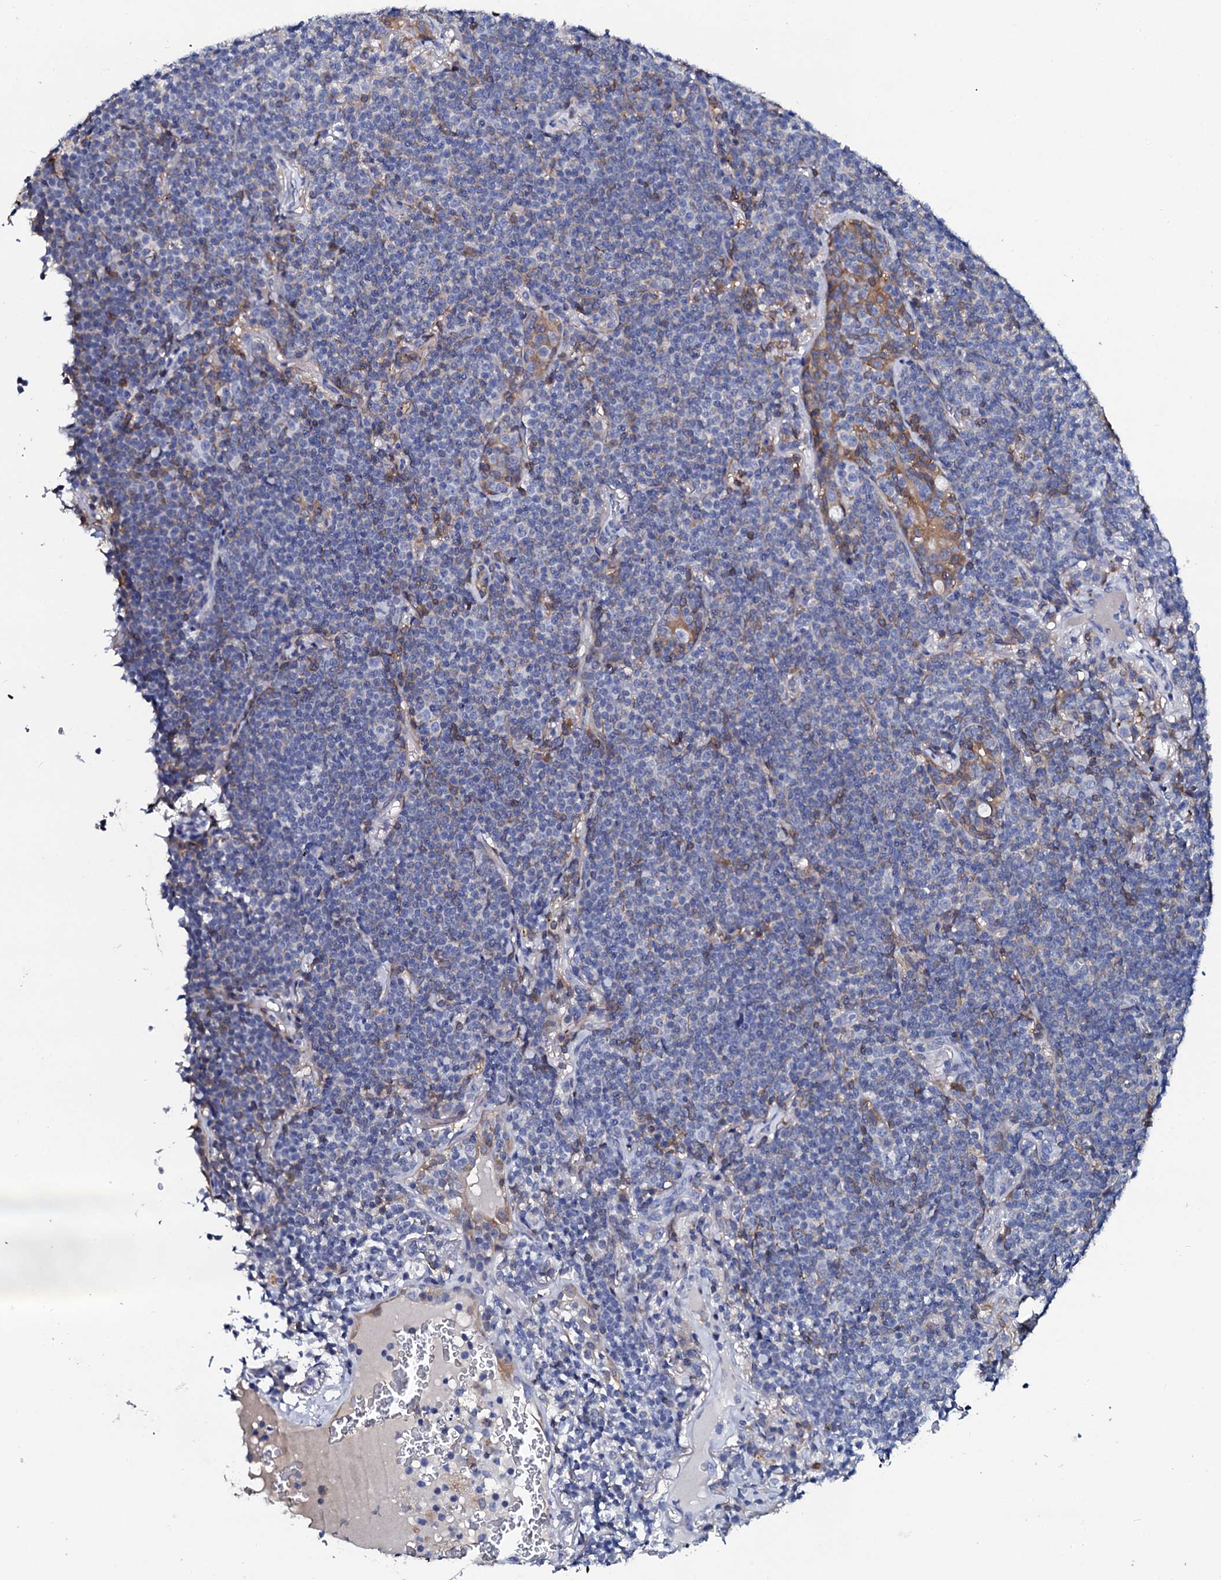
{"staining": {"intensity": "negative", "quantity": "none", "location": "none"}, "tissue": "lymphoma", "cell_type": "Tumor cells", "image_type": "cancer", "snomed": [{"axis": "morphology", "description": "Malignant lymphoma, non-Hodgkin's type, Low grade"}, {"axis": "topography", "description": "Lung"}], "caption": "This is an immunohistochemistry (IHC) micrograph of lymphoma. There is no staining in tumor cells.", "gene": "GLB1L3", "patient": {"sex": "female", "age": 71}}